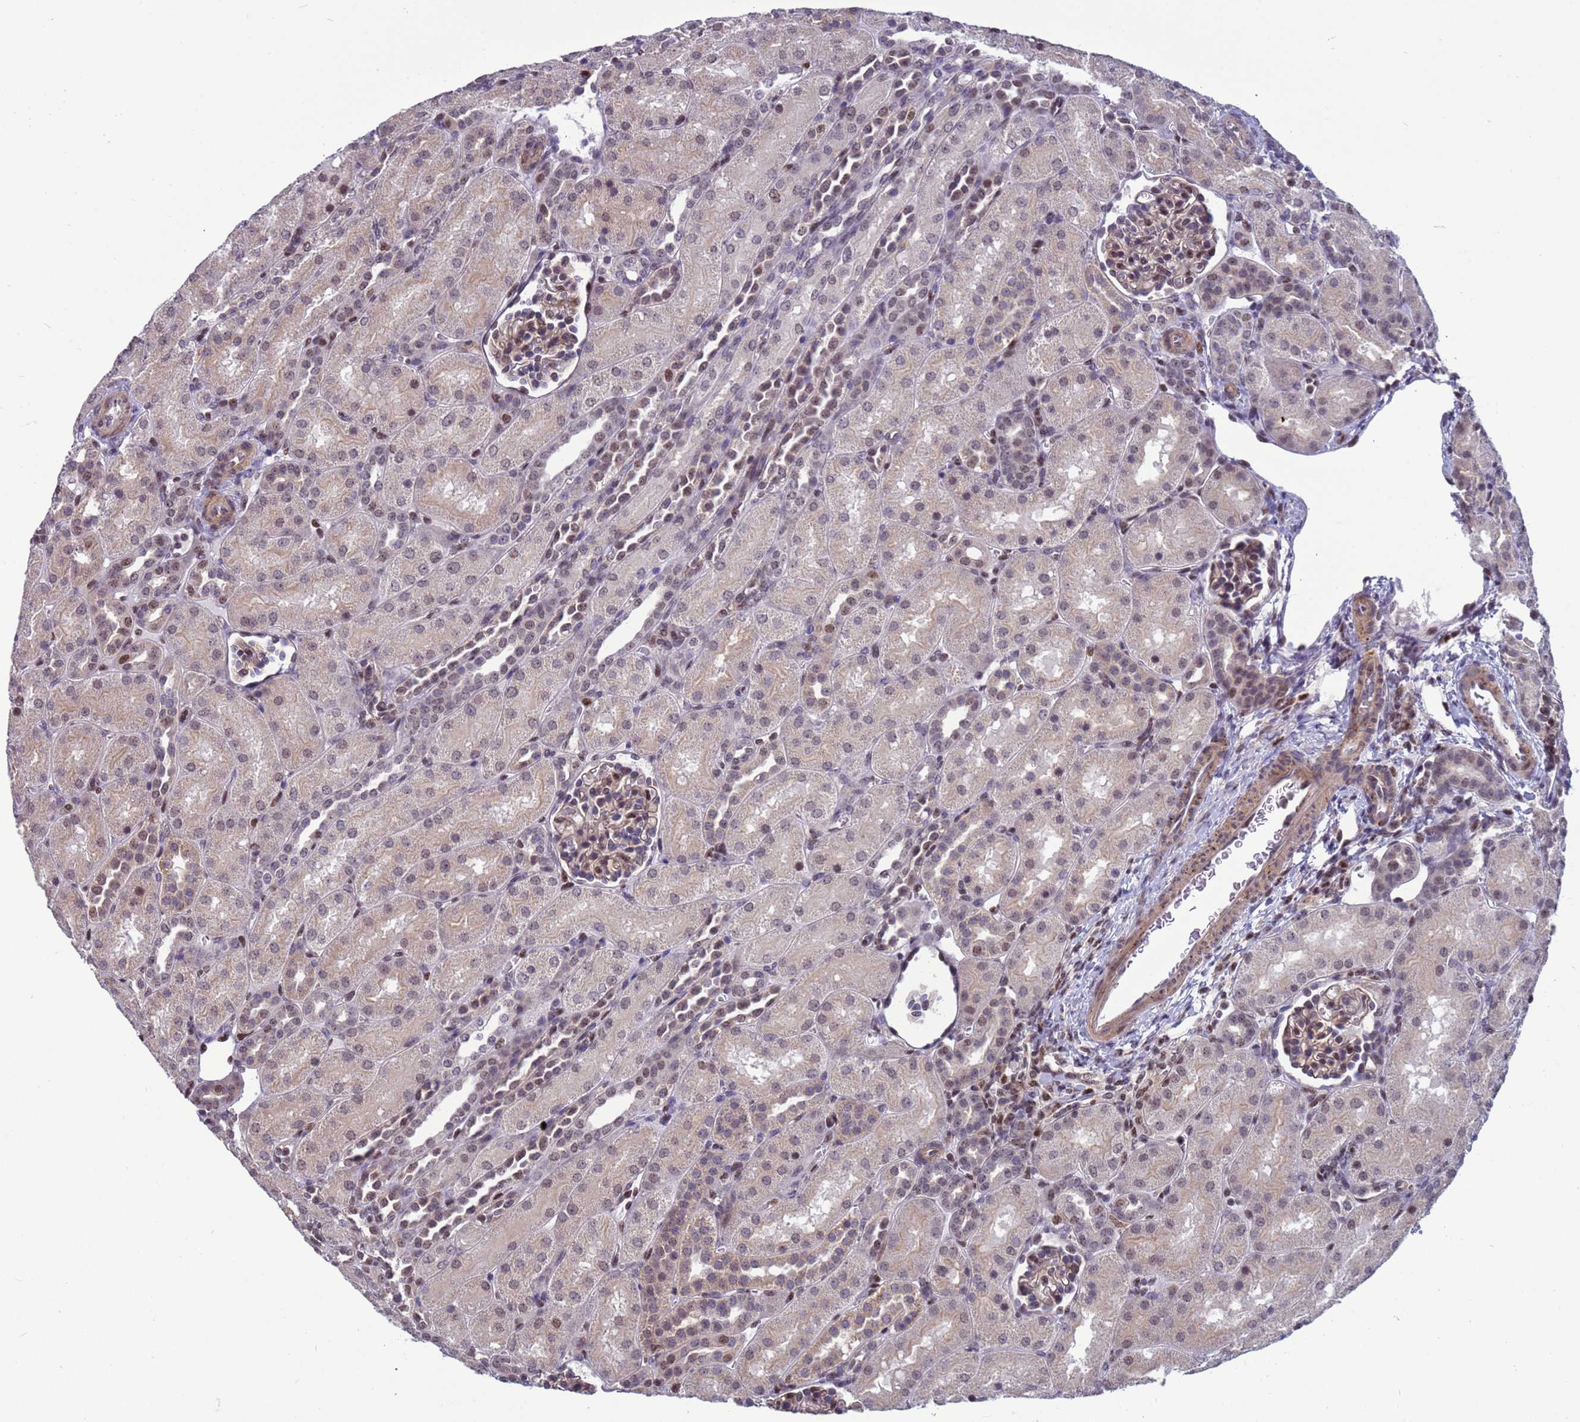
{"staining": {"intensity": "weak", "quantity": ">75%", "location": "cytoplasmic/membranous,nuclear"}, "tissue": "kidney", "cell_type": "Cells in glomeruli", "image_type": "normal", "snomed": [{"axis": "morphology", "description": "Normal tissue, NOS"}, {"axis": "topography", "description": "Kidney"}], "caption": "Kidney stained with a brown dye demonstrates weak cytoplasmic/membranous,nuclear positive staining in approximately >75% of cells in glomeruli.", "gene": "NSL1", "patient": {"sex": "male", "age": 1}}